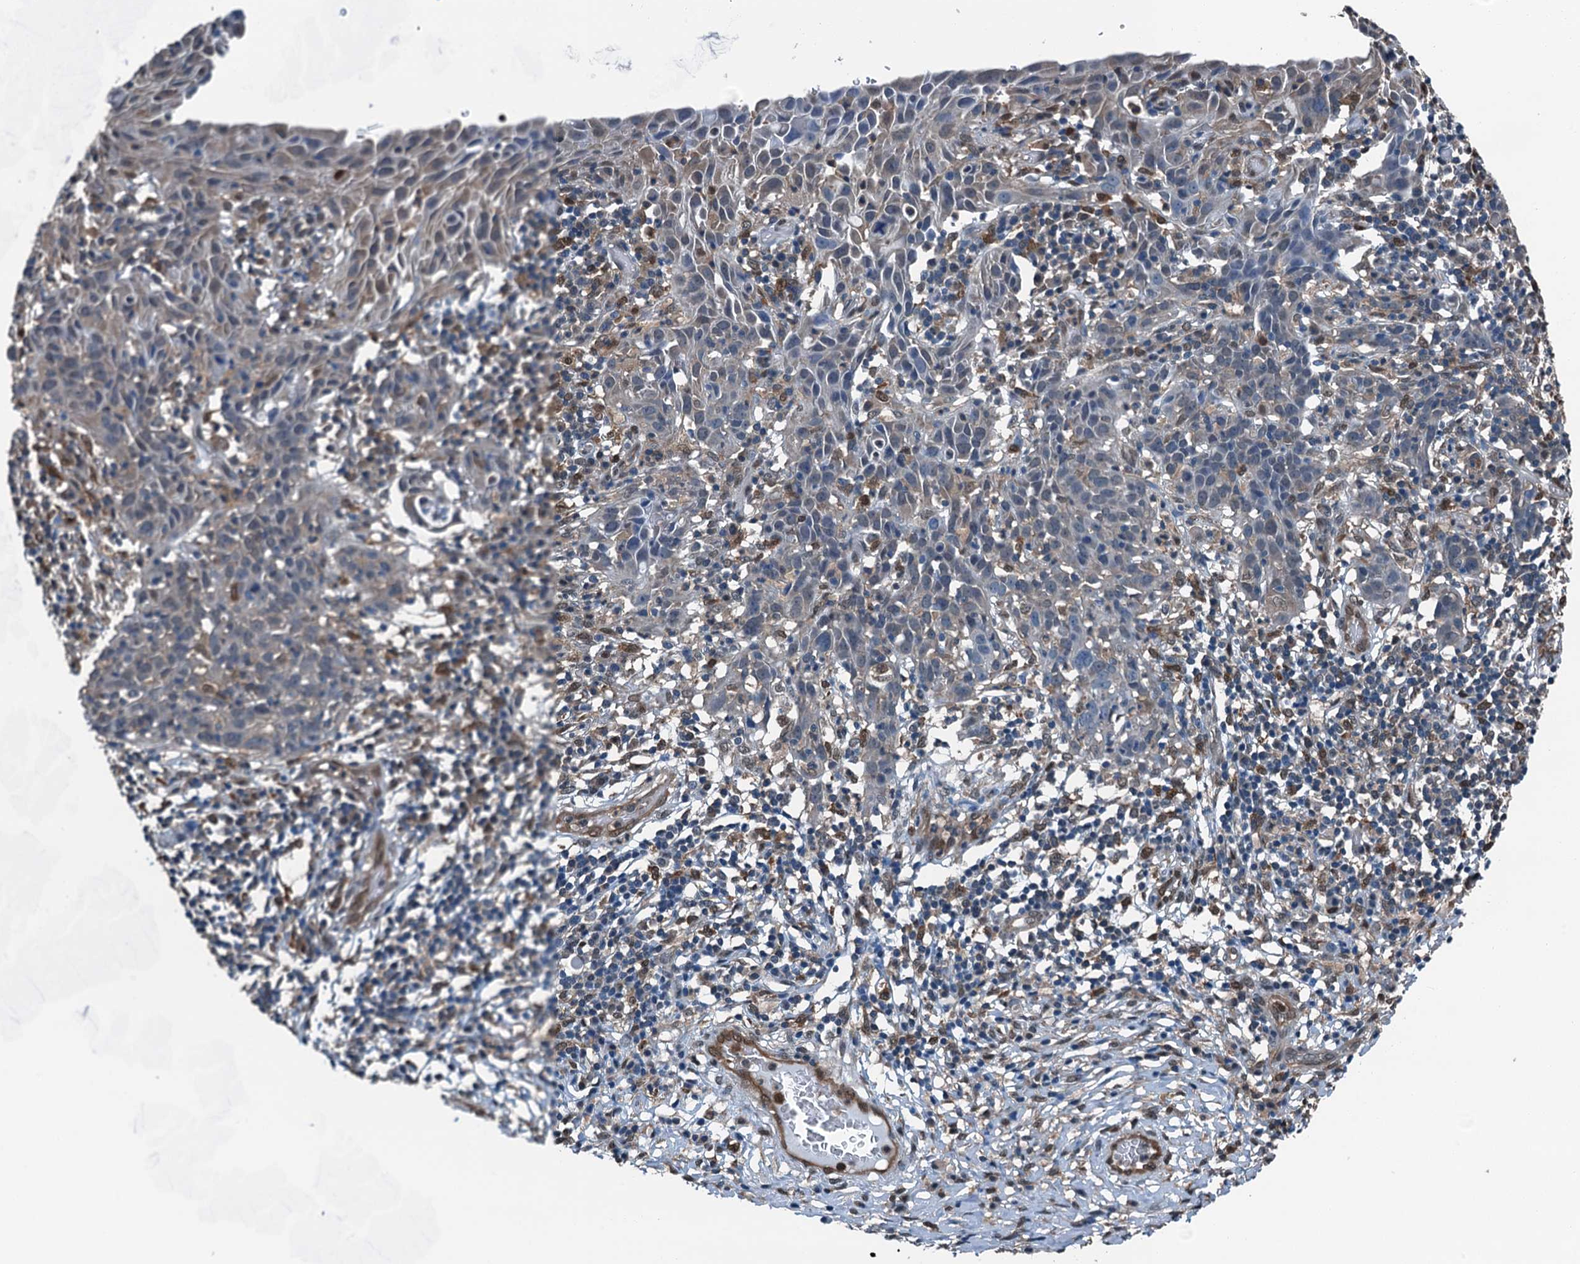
{"staining": {"intensity": "weak", "quantity": "<25%", "location": "cytoplasmic/membranous"}, "tissue": "cervical cancer", "cell_type": "Tumor cells", "image_type": "cancer", "snomed": [{"axis": "morphology", "description": "Squamous cell carcinoma, NOS"}, {"axis": "topography", "description": "Cervix"}], "caption": "Cervical cancer stained for a protein using immunohistochemistry demonstrates no expression tumor cells.", "gene": "RNH1", "patient": {"sex": "female", "age": 50}}